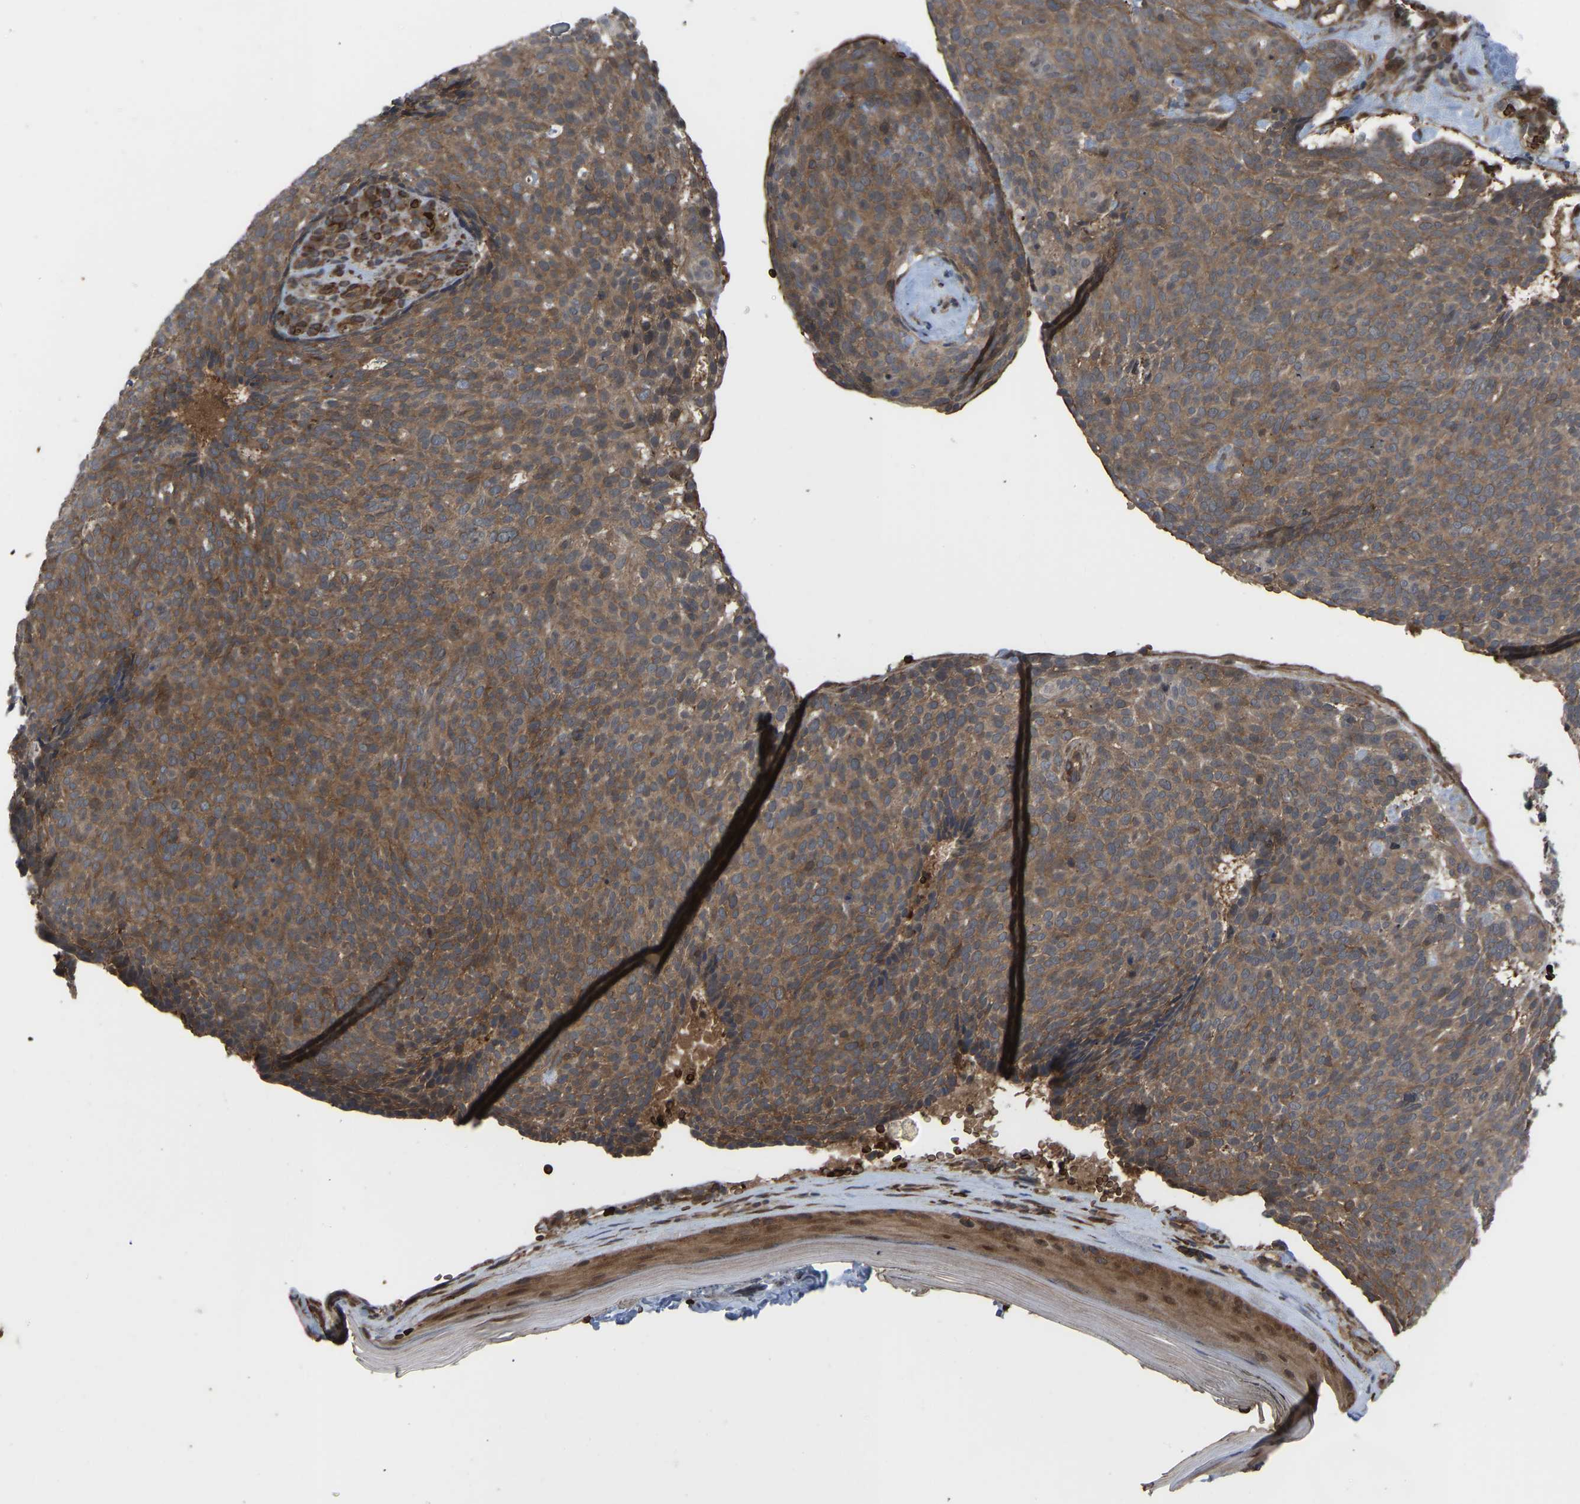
{"staining": {"intensity": "moderate", "quantity": ">75%", "location": "cytoplasmic/membranous"}, "tissue": "skin cancer", "cell_type": "Tumor cells", "image_type": "cancer", "snomed": [{"axis": "morphology", "description": "Basal cell carcinoma"}, {"axis": "topography", "description": "Skin"}], "caption": "Immunohistochemistry (IHC) (DAB) staining of human skin cancer (basal cell carcinoma) displays moderate cytoplasmic/membranous protein staining in about >75% of tumor cells.", "gene": "CYP7B1", "patient": {"sex": "male", "age": 61}}